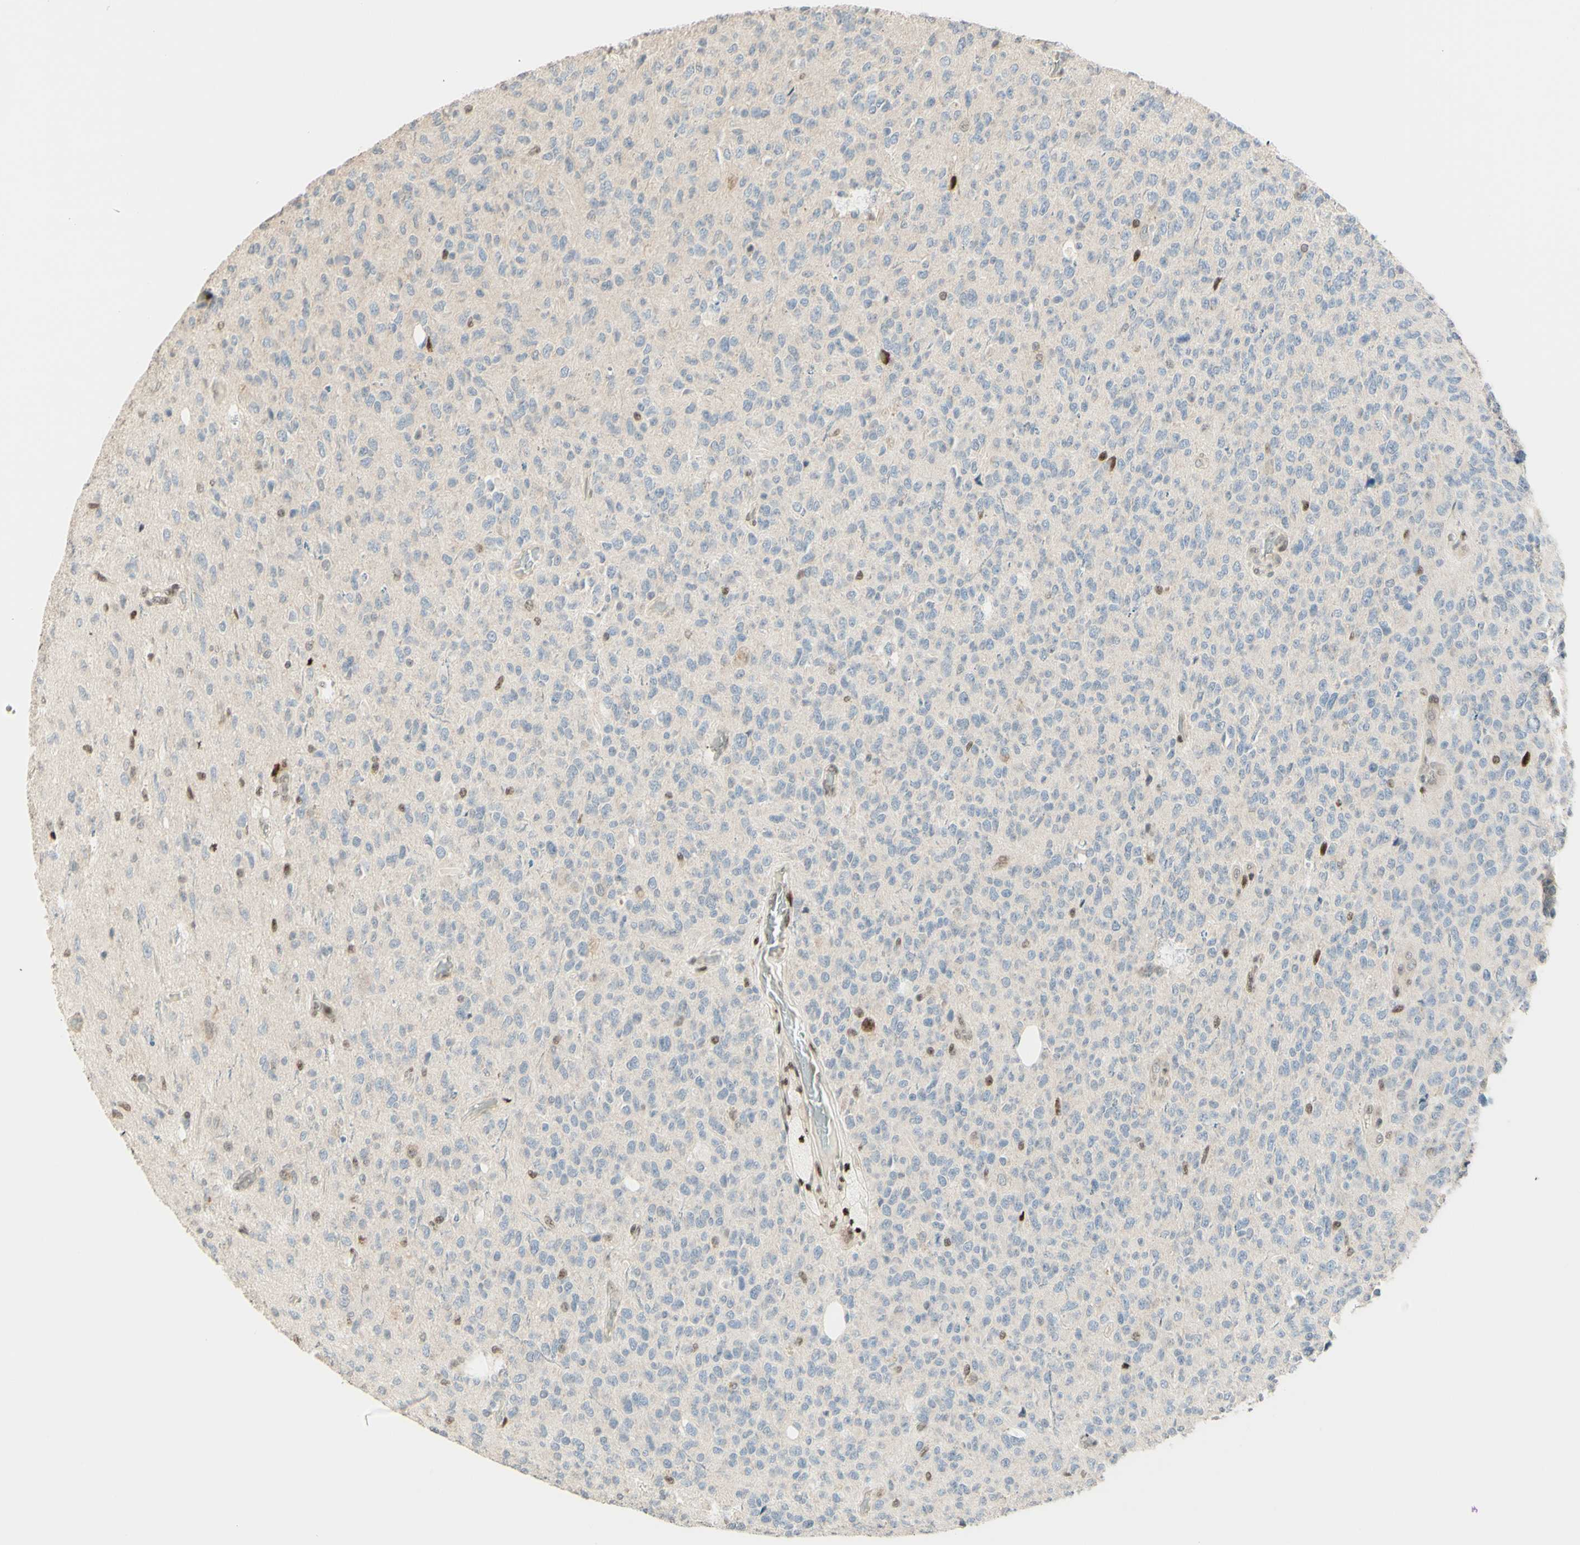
{"staining": {"intensity": "negative", "quantity": "none", "location": "none"}, "tissue": "glioma", "cell_type": "Tumor cells", "image_type": "cancer", "snomed": [{"axis": "morphology", "description": "Glioma, malignant, High grade"}, {"axis": "topography", "description": "pancreas cauda"}], "caption": "IHC image of neoplastic tissue: malignant high-grade glioma stained with DAB demonstrates no significant protein positivity in tumor cells.", "gene": "CDKL5", "patient": {"sex": "male", "age": 60}}